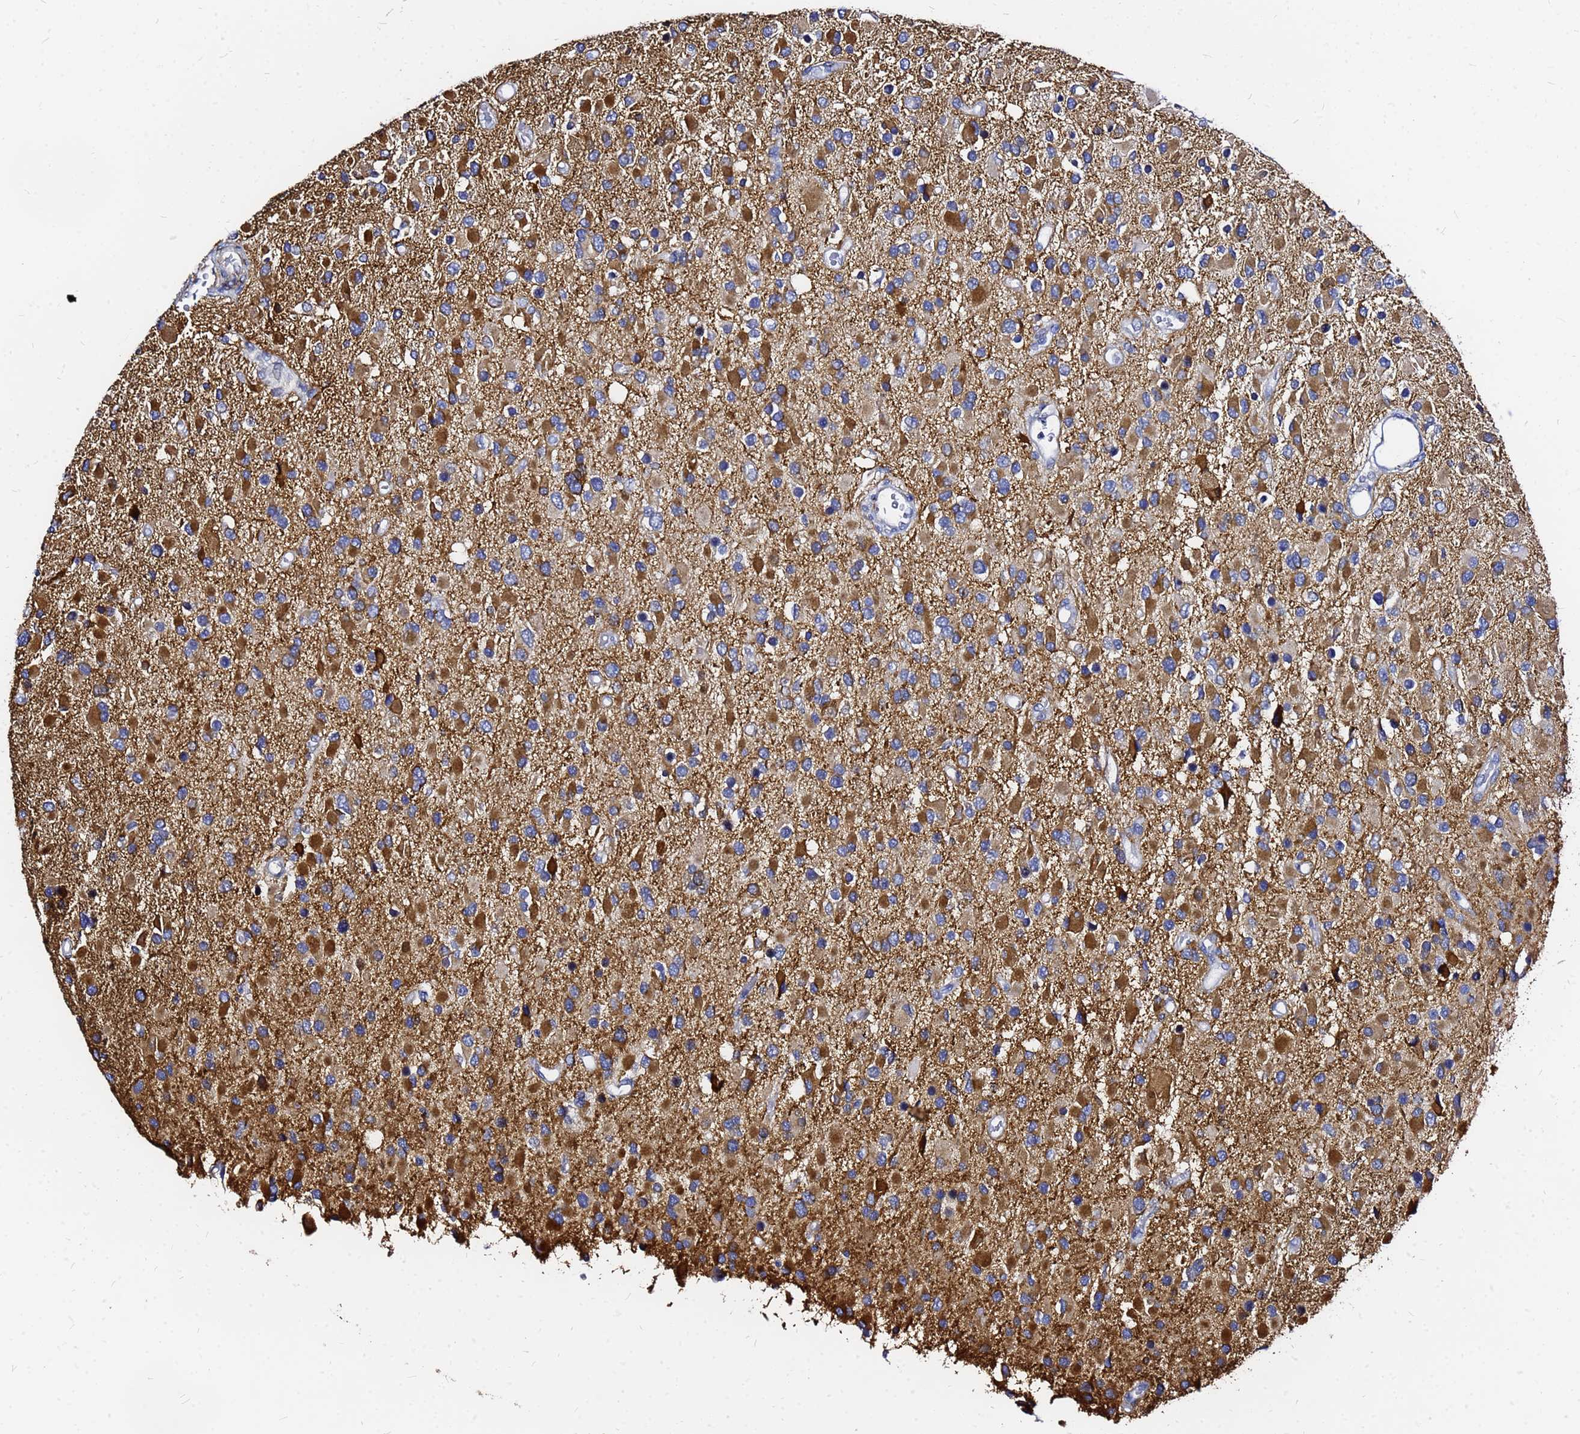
{"staining": {"intensity": "strong", "quantity": "25%-75%", "location": "cytoplasmic/membranous"}, "tissue": "glioma", "cell_type": "Tumor cells", "image_type": "cancer", "snomed": [{"axis": "morphology", "description": "Glioma, malignant, High grade"}, {"axis": "topography", "description": "Brain"}], "caption": "A high amount of strong cytoplasmic/membranous staining is appreciated in approximately 25%-75% of tumor cells in glioma tissue. (DAB (3,3'-diaminobenzidine) IHC with brightfield microscopy, high magnification).", "gene": "TUBA8", "patient": {"sex": "male", "age": 53}}